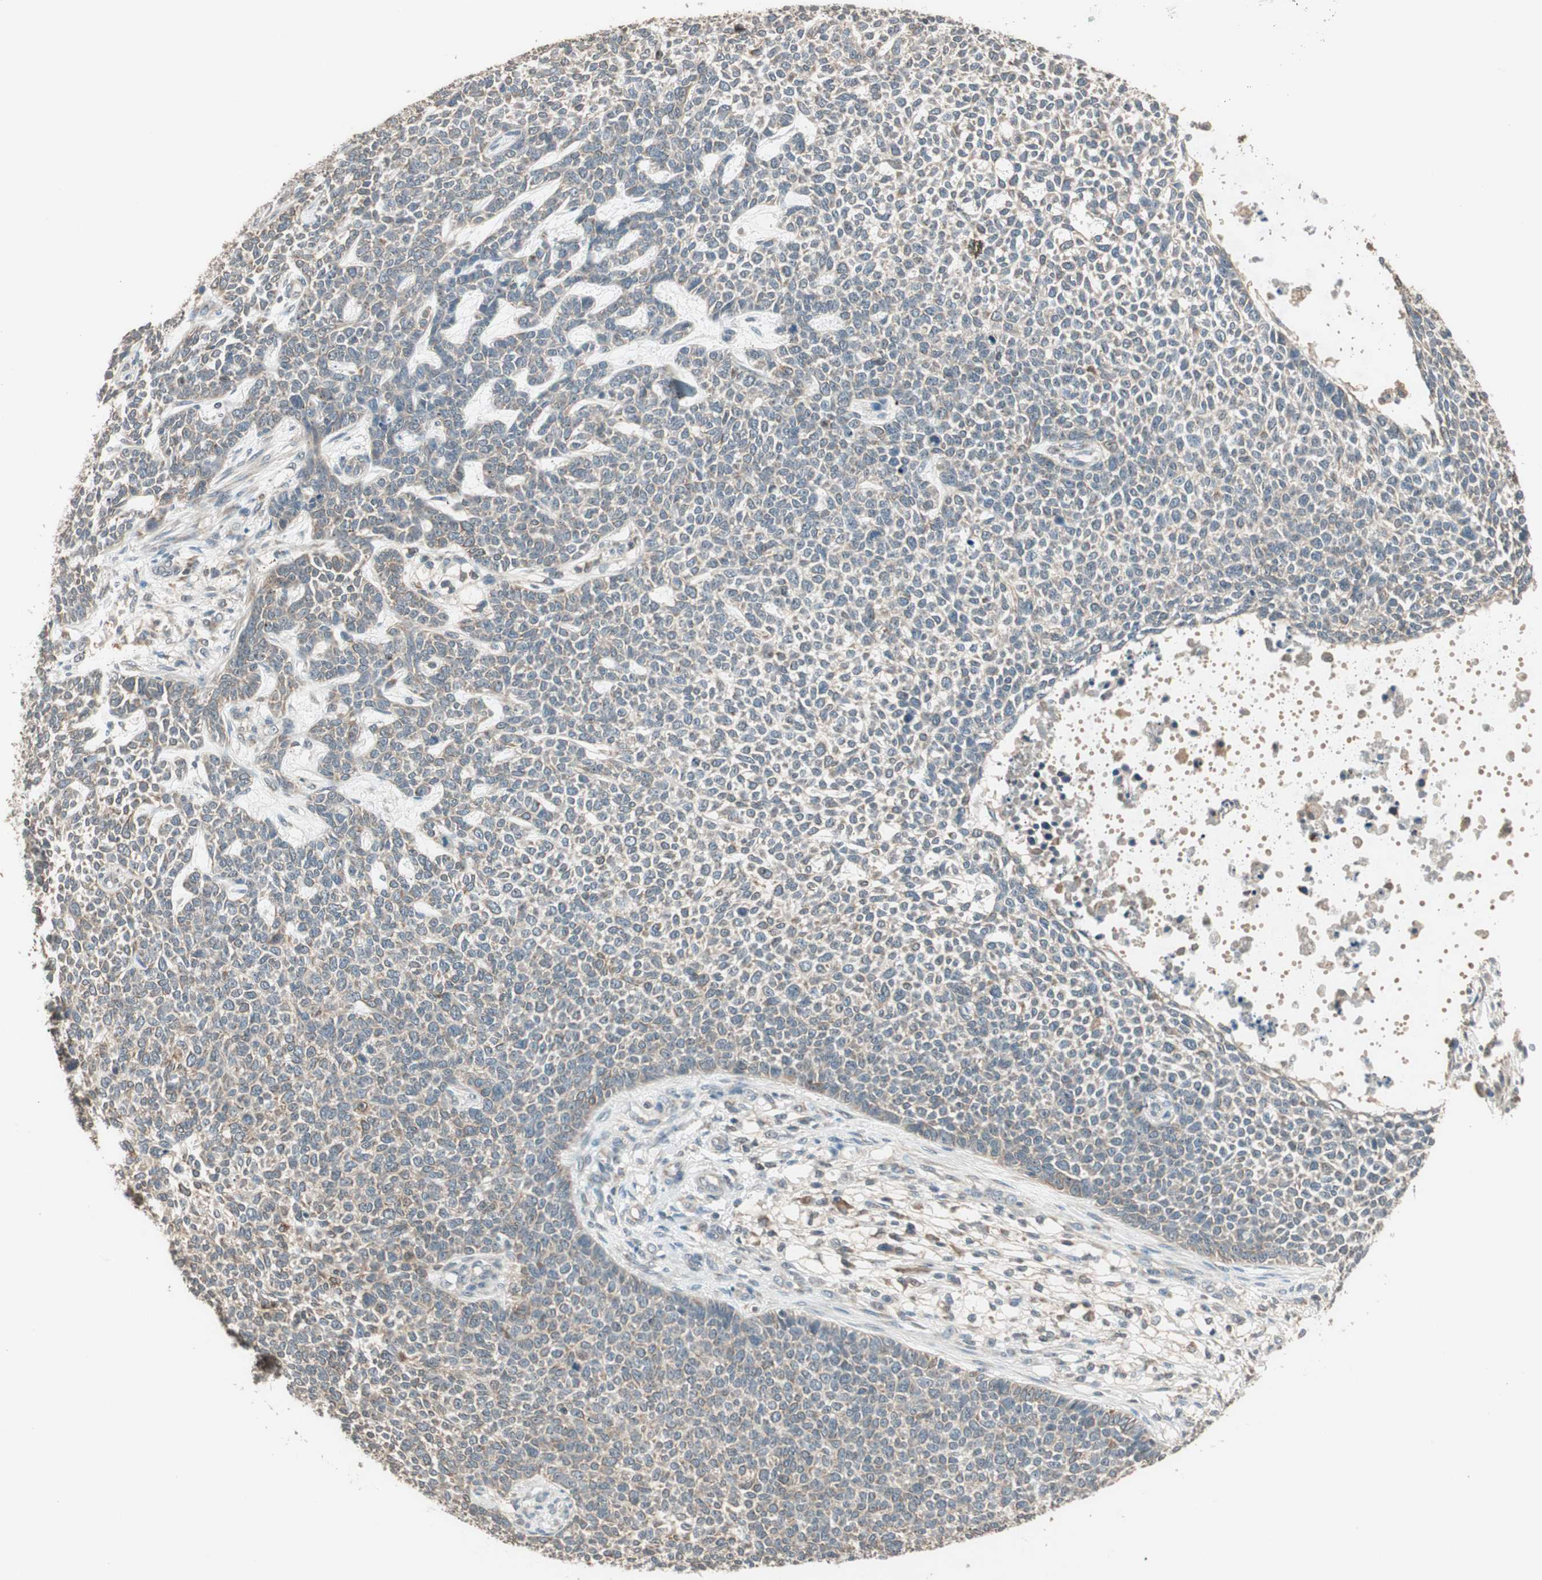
{"staining": {"intensity": "weak", "quantity": "<25%", "location": "cytoplasmic/membranous"}, "tissue": "skin cancer", "cell_type": "Tumor cells", "image_type": "cancer", "snomed": [{"axis": "morphology", "description": "Basal cell carcinoma"}, {"axis": "topography", "description": "Skin"}], "caption": "A high-resolution image shows immunohistochemistry (IHC) staining of skin basal cell carcinoma, which reveals no significant expression in tumor cells. Nuclei are stained in blue.", "gene": "TRIM21", "patient": {"sex": "female", "age": 84}}